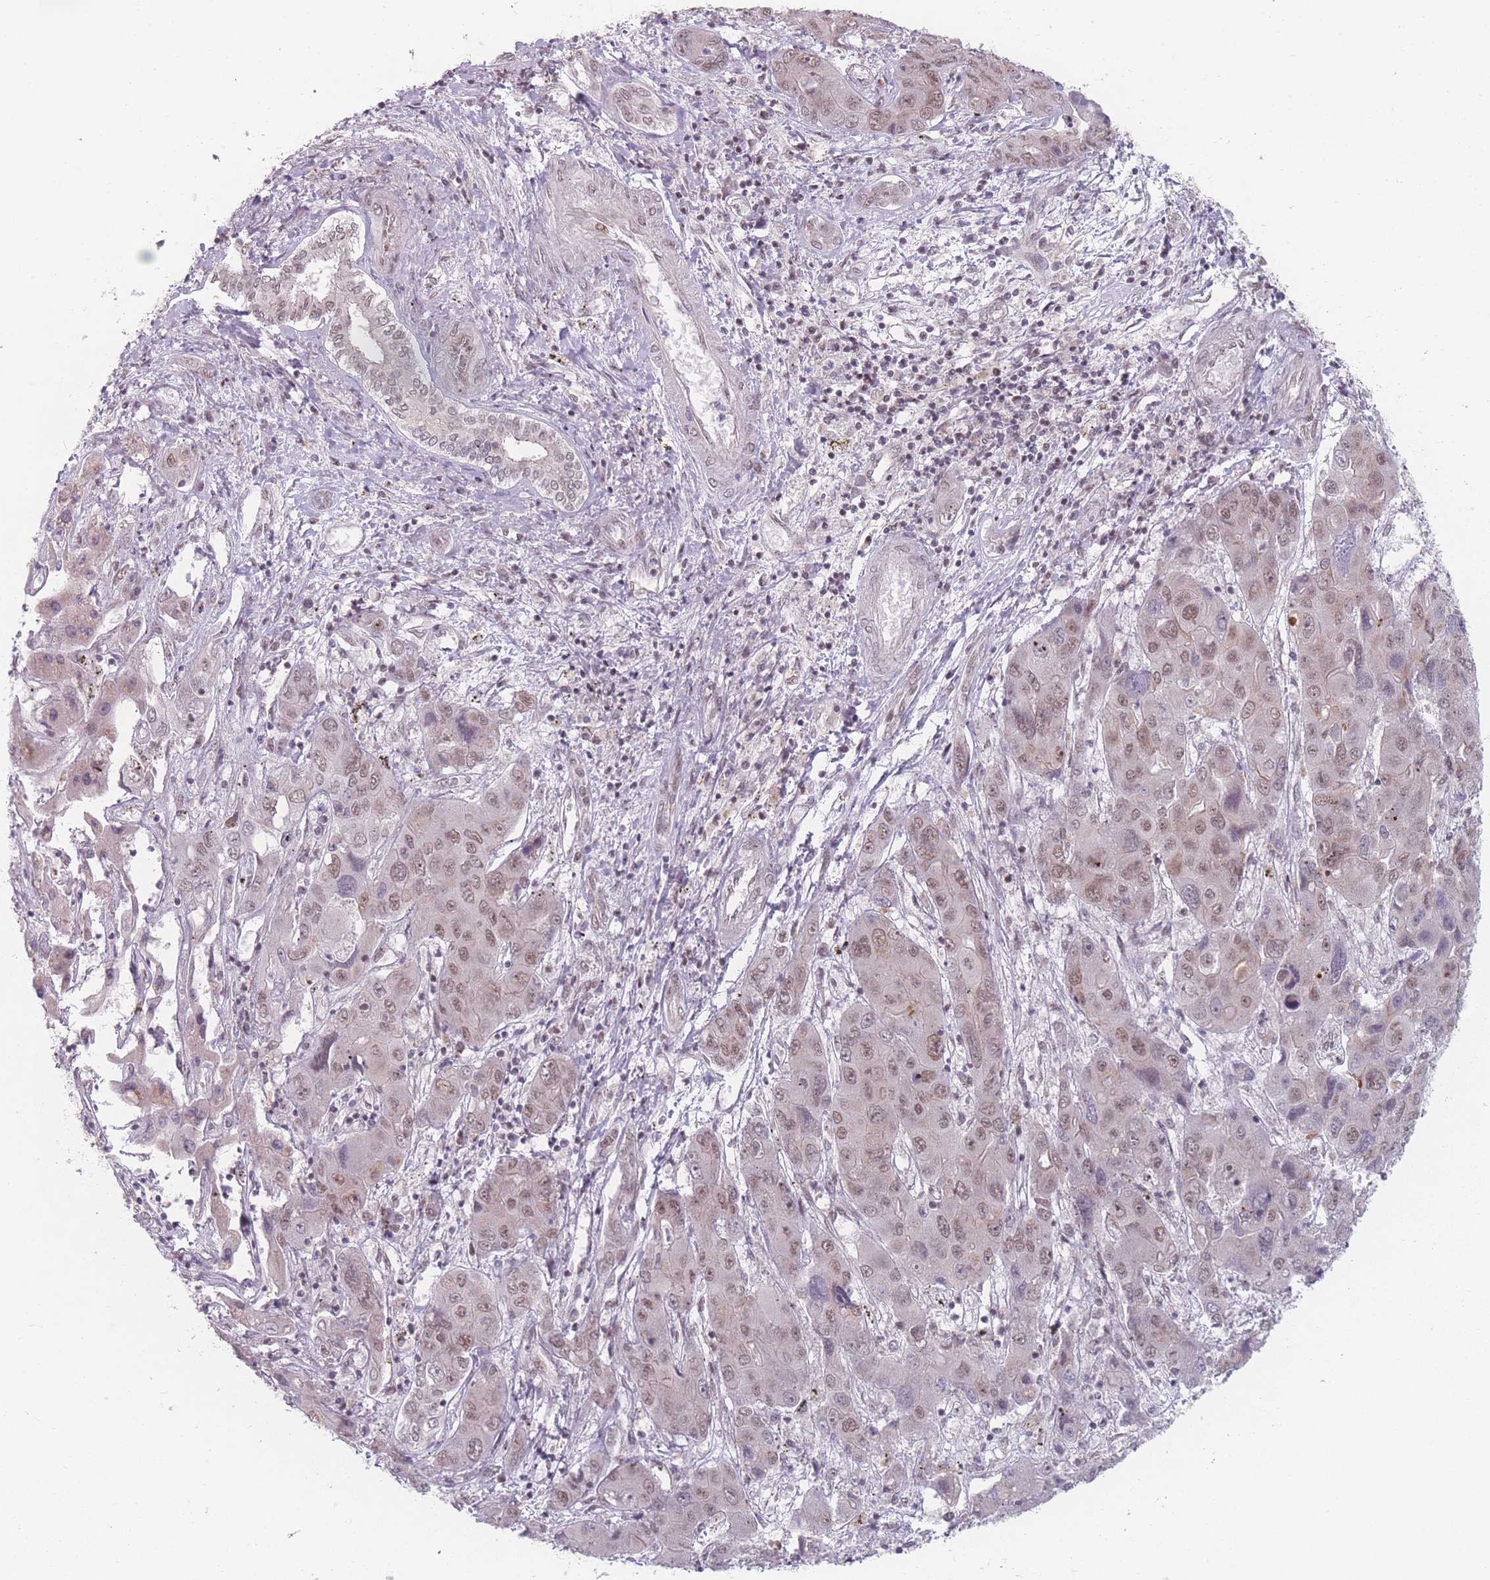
{"staining": {"intensity": "moderate", "quantity": ">75%", "location": "nuclear"}, "tissue": "liver cancer", "cell_type": "Tumor cells", "image_type": "cancer", "snomed": [{"axis": "morphology", "description": "Cholangiocarcinoma"}, {"axis": "topography", "description": "Liver"}], "caption": "This is a histology image of immunohistochemistry (IHC) staining of cholangiocarcinoma (liver), which shows moderate positivity in the nuclear of tumor cells.", "gene": "ZC3H14", "patient": {"sex": "male", "age": 67}}